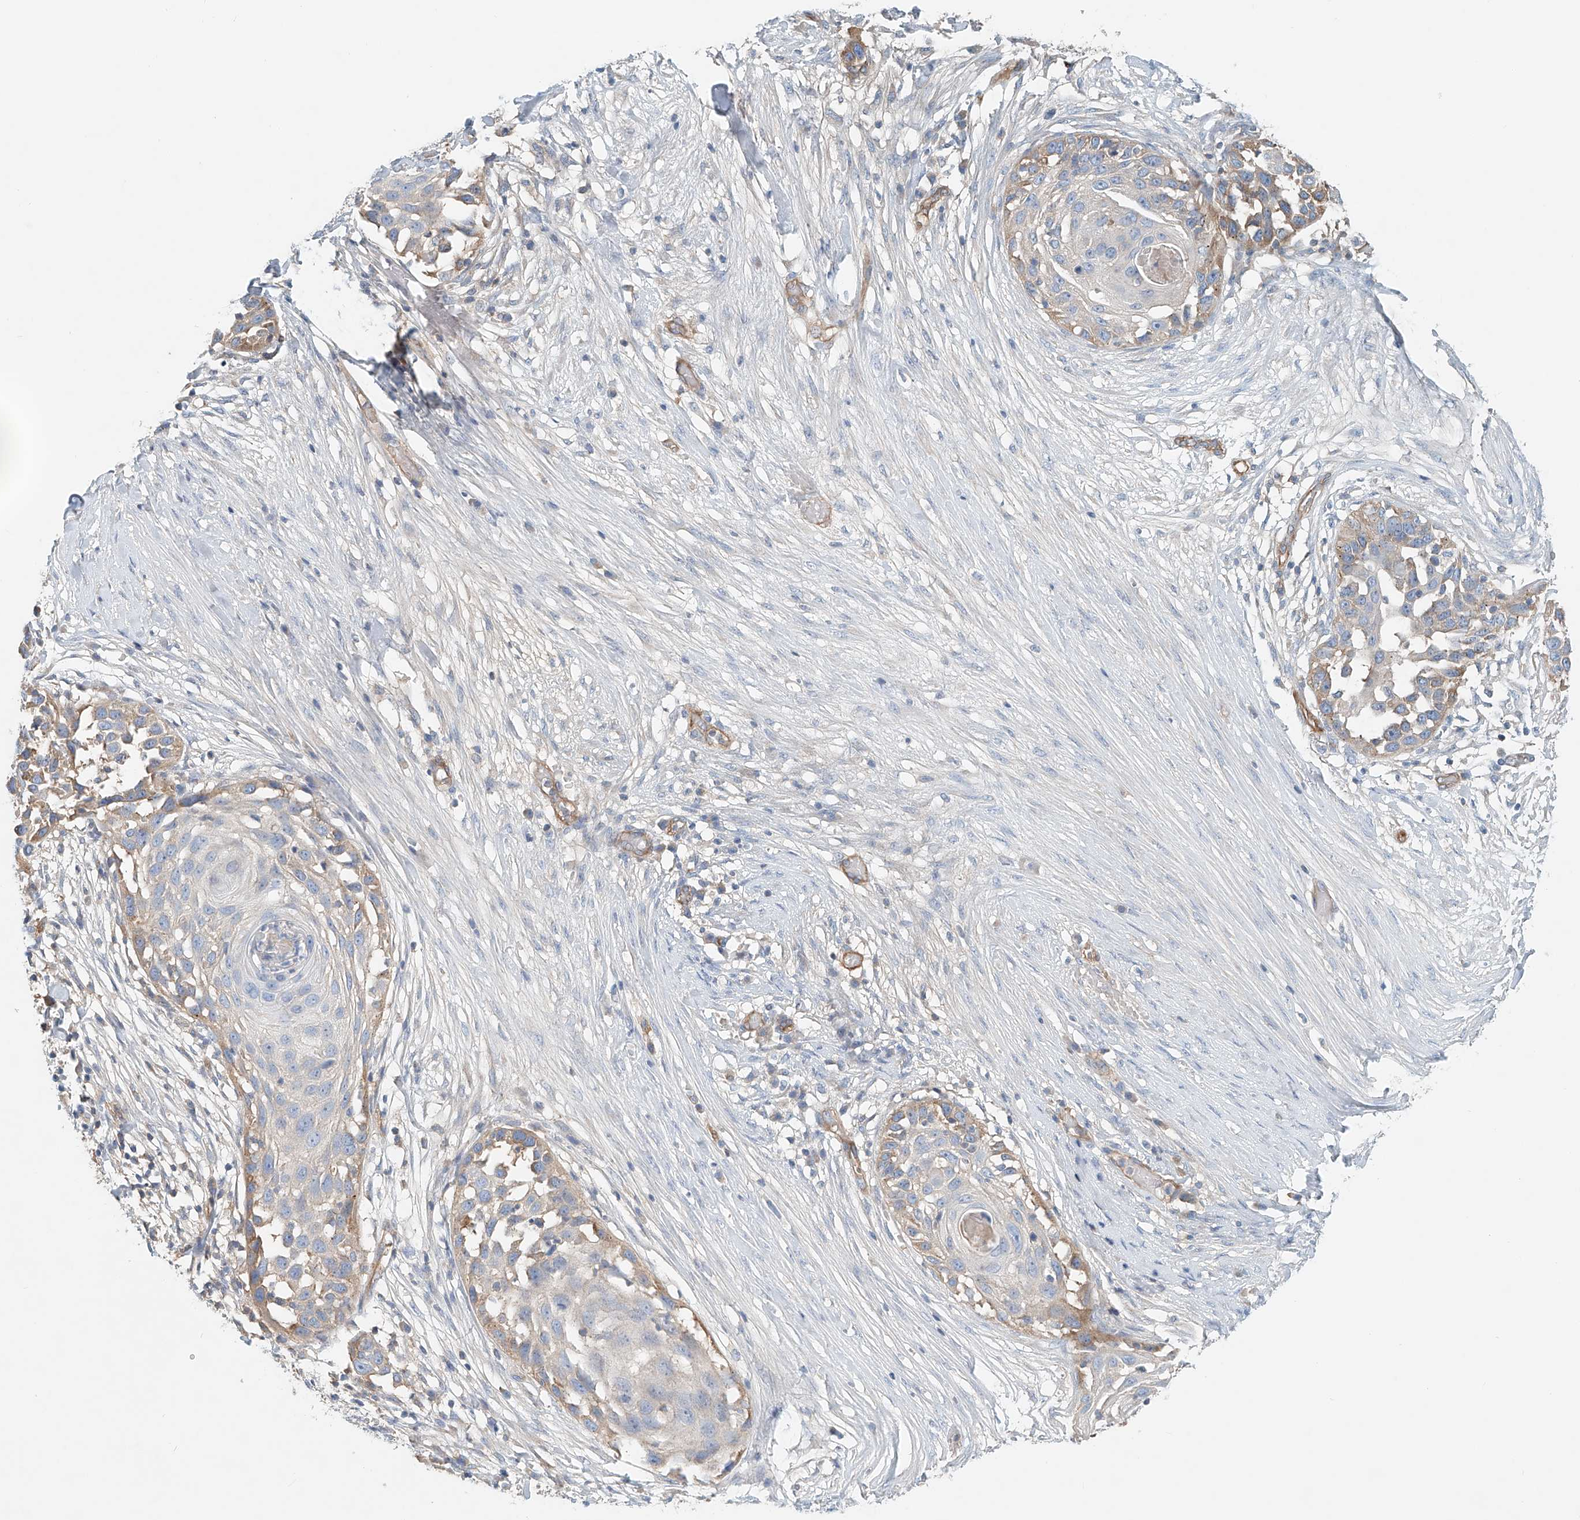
{"staining": {"intensity": "moderate", "quantity": "<25%", "location": "cytoplasmic/membranous"}, "tissue": "skin cancer", "cell_type": "Tumor cells", "image_type": "cancer", "snomed": [{"axis": "morphology", "description": "Squamous cell carcinoma, NOS"}, {"axis": "topography", "description": "Skin"}], "caption": "Immunohistochemical staining of skin cancer exhibits low levels of moderate cytoplasmic/membranous positivity in approximately <25% of tumor cells.", "gene": "FRYL", "patient": {"sex": "female", "age": 44}}